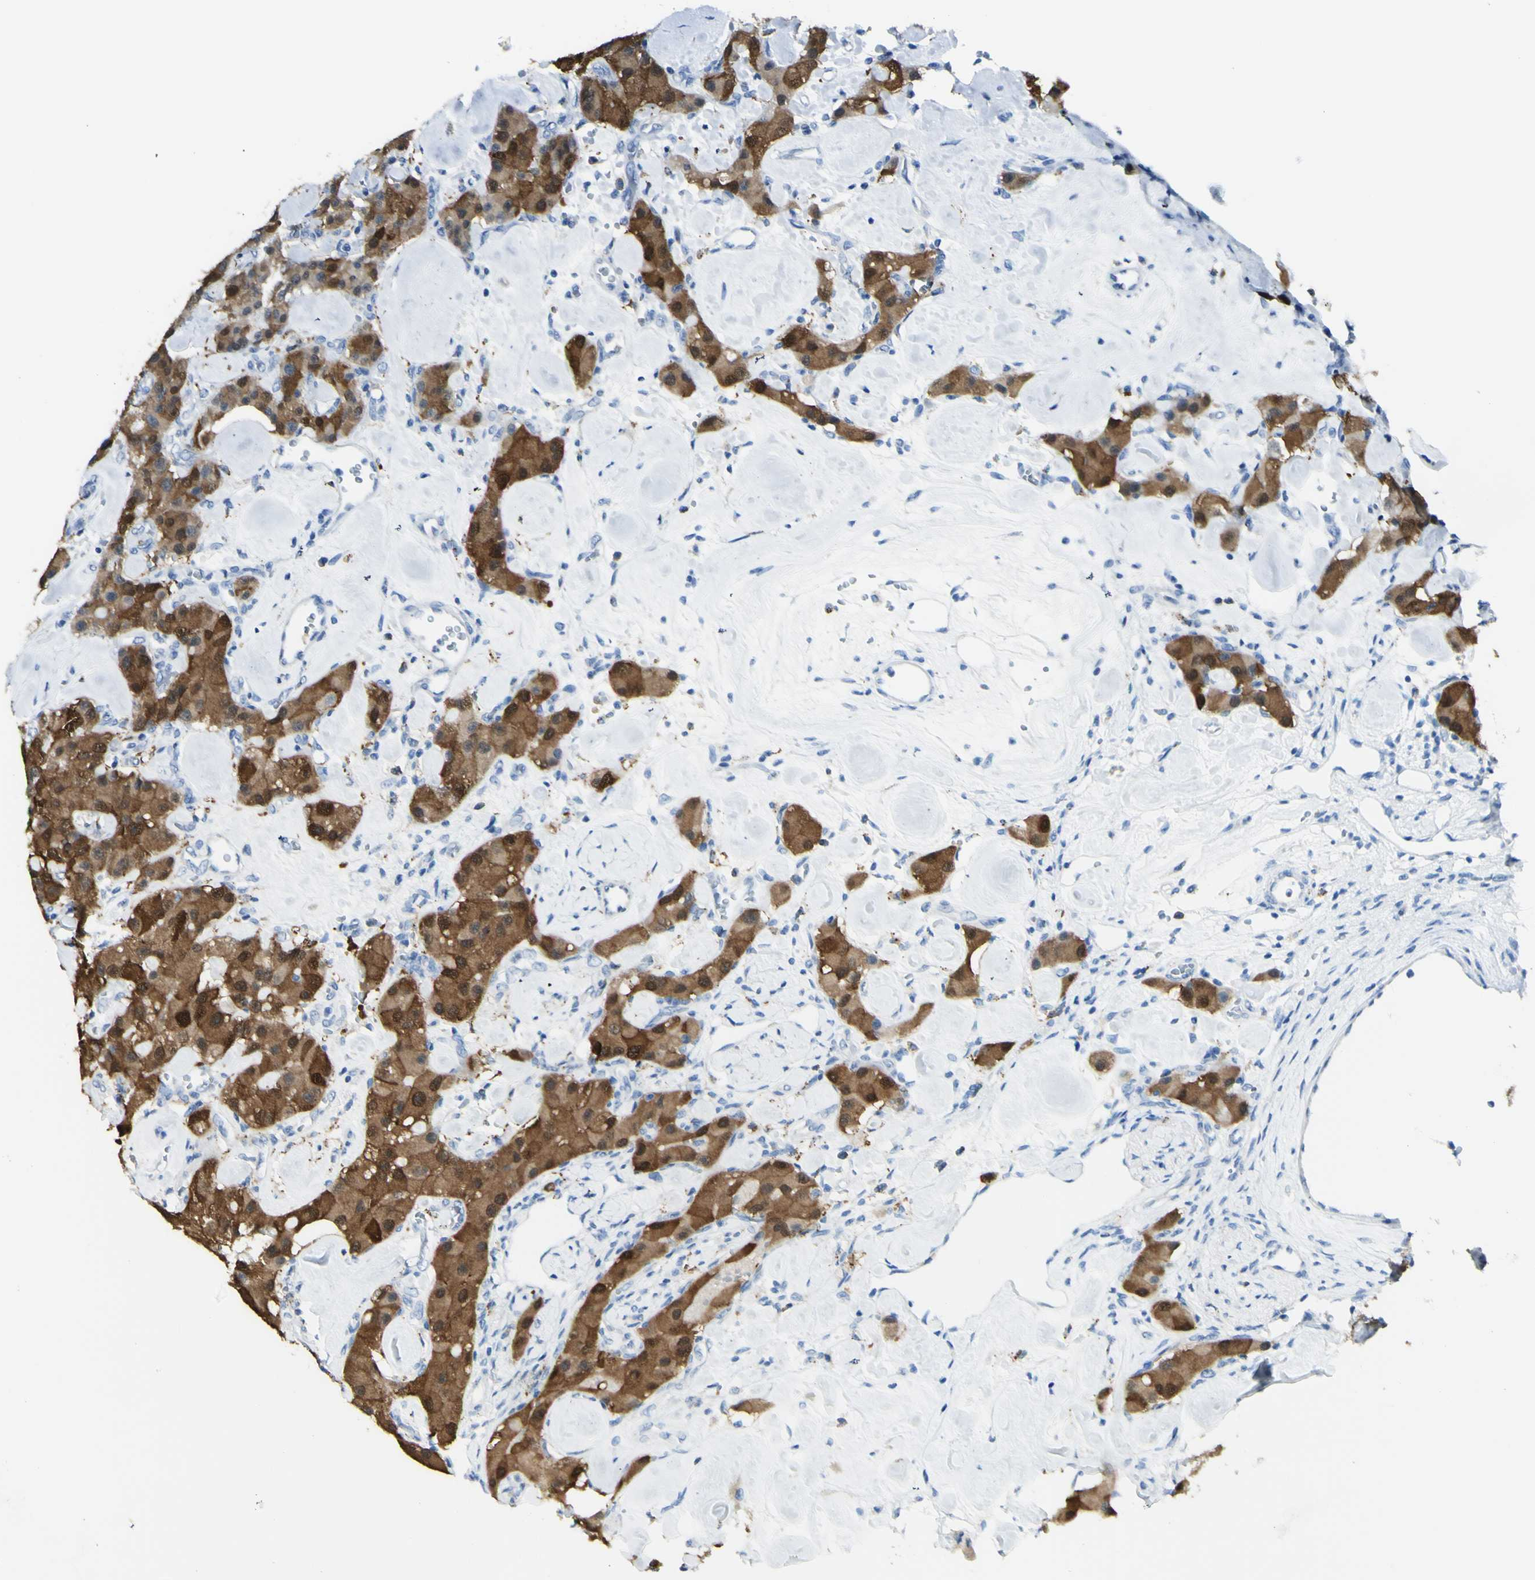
{"staining": {"intensity": "strong", "quantity": "25%-75%", "location": "cytoplasmic/membranous"}, "tissue": "carcinoid", "cell_type": "Tumor cells", "image_type": "cancer", "snomed": [{"axis": "morphology", "description": "Carcinoid, malignant, NOS"}, {"axis": "topography", "description": "Pancreas"}], "caption": "The immunohistochemical stain labels strong cytoplasmic/membranous staining in tumor cells of malignant carcinoid tissue. (DAB = brown stain, brightfield microscopy at high magnification).", "gene": "TSPAN1", "patient": {"sex": "male", "age": 41}}